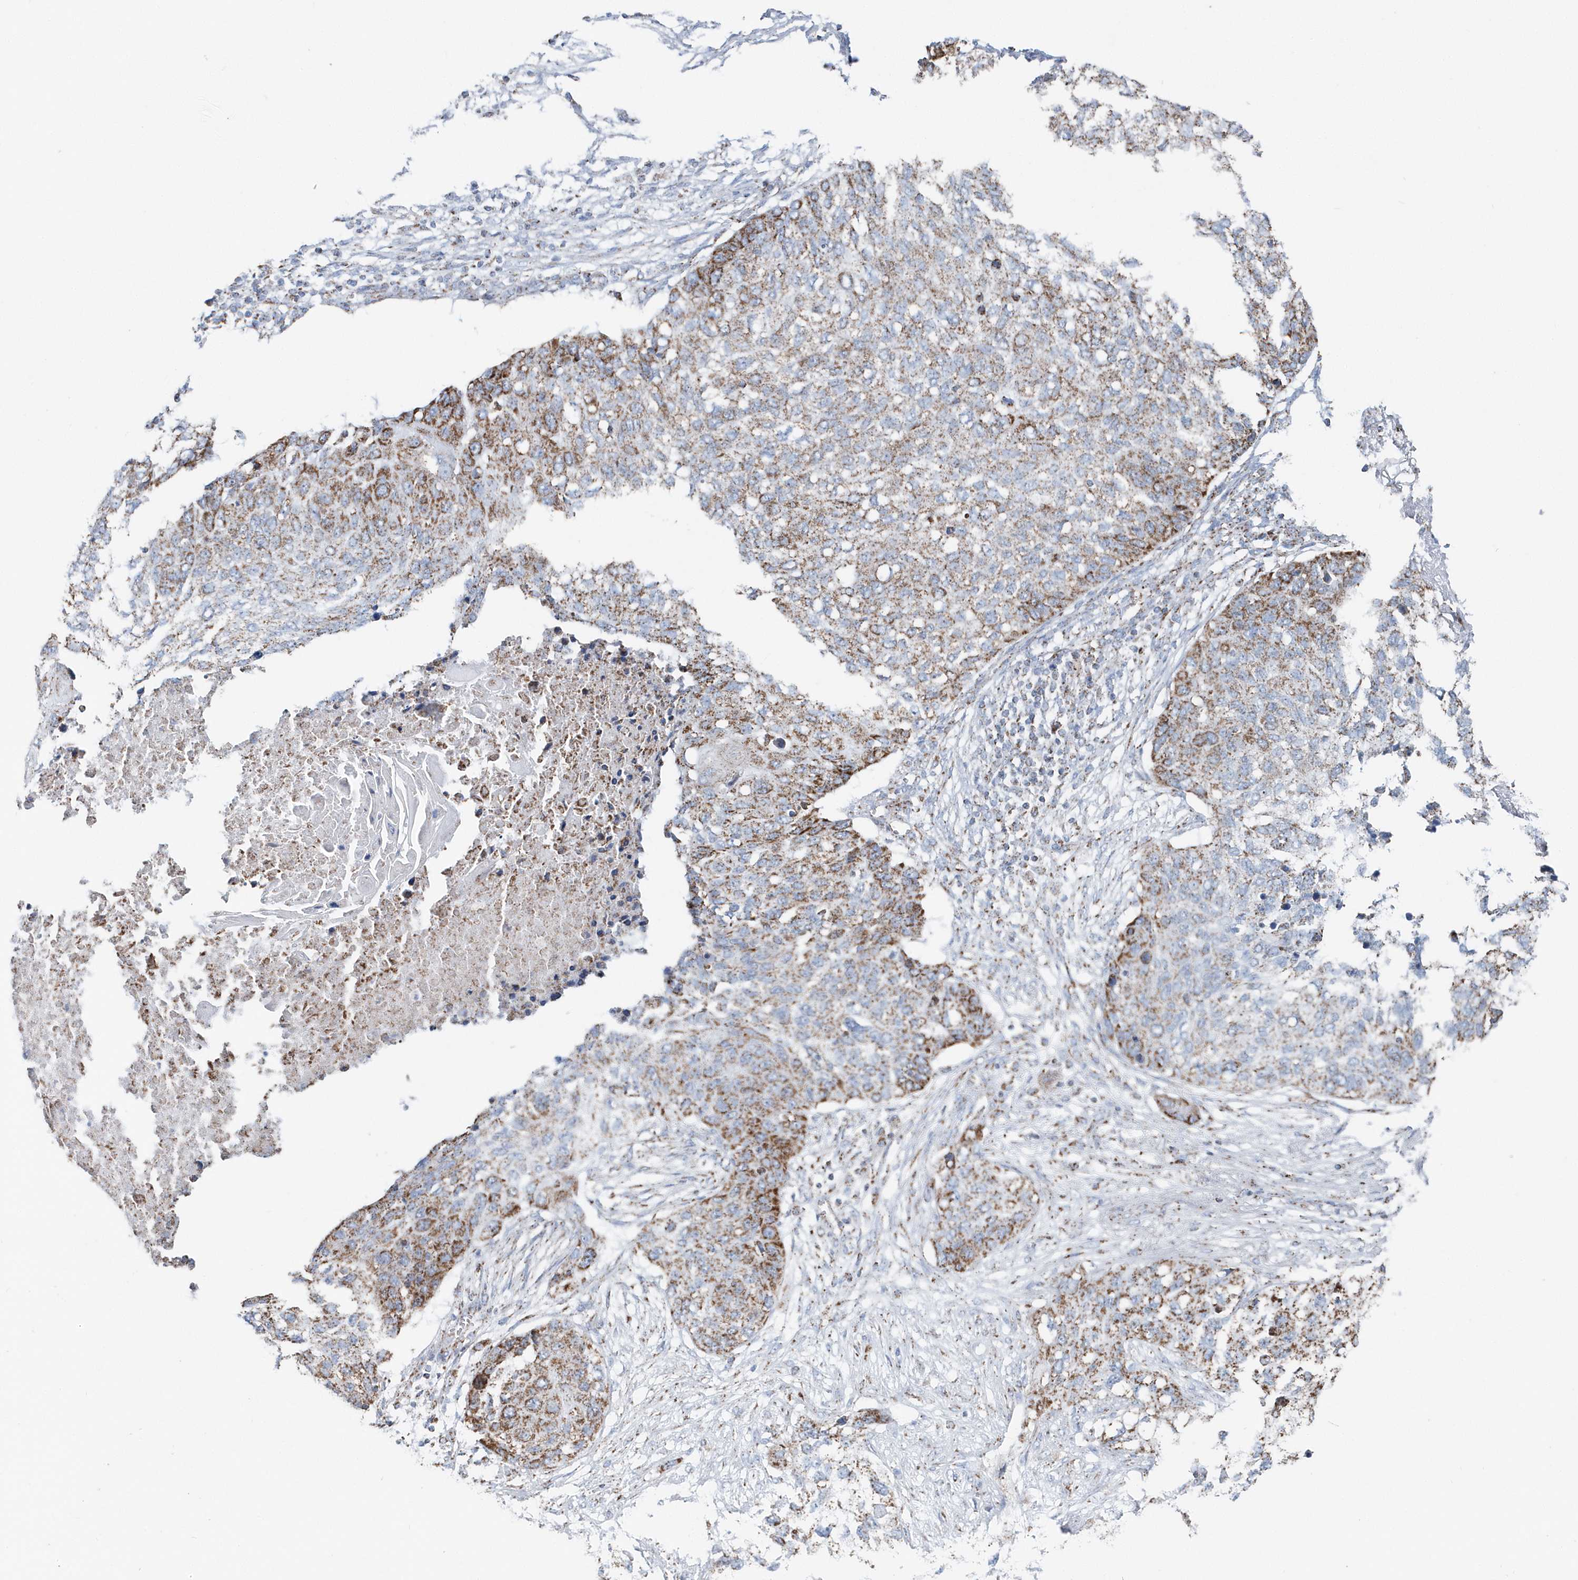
{"staining": {"intensity": "moderate", "quantity": ">75%", "location": "cytoplasmic/membranous"}, "tissue": "lung cancer", "cell_type": "Tumor cells", "image_type": "cancer", "snomed": [{"axis": "morphology", "description": "Squamous cell carcinoma, NOS"}, {"axis": "topography", "description": "Lung"}], "caption": "Lung cancer tissue demonstrates moderate cytoplasmic/membranous expression in approximately >75% of tumor cells, visualized by immunohistochemistry.", "gene": "TMCO6", "patient": {"sex": "female", "age": 63}}